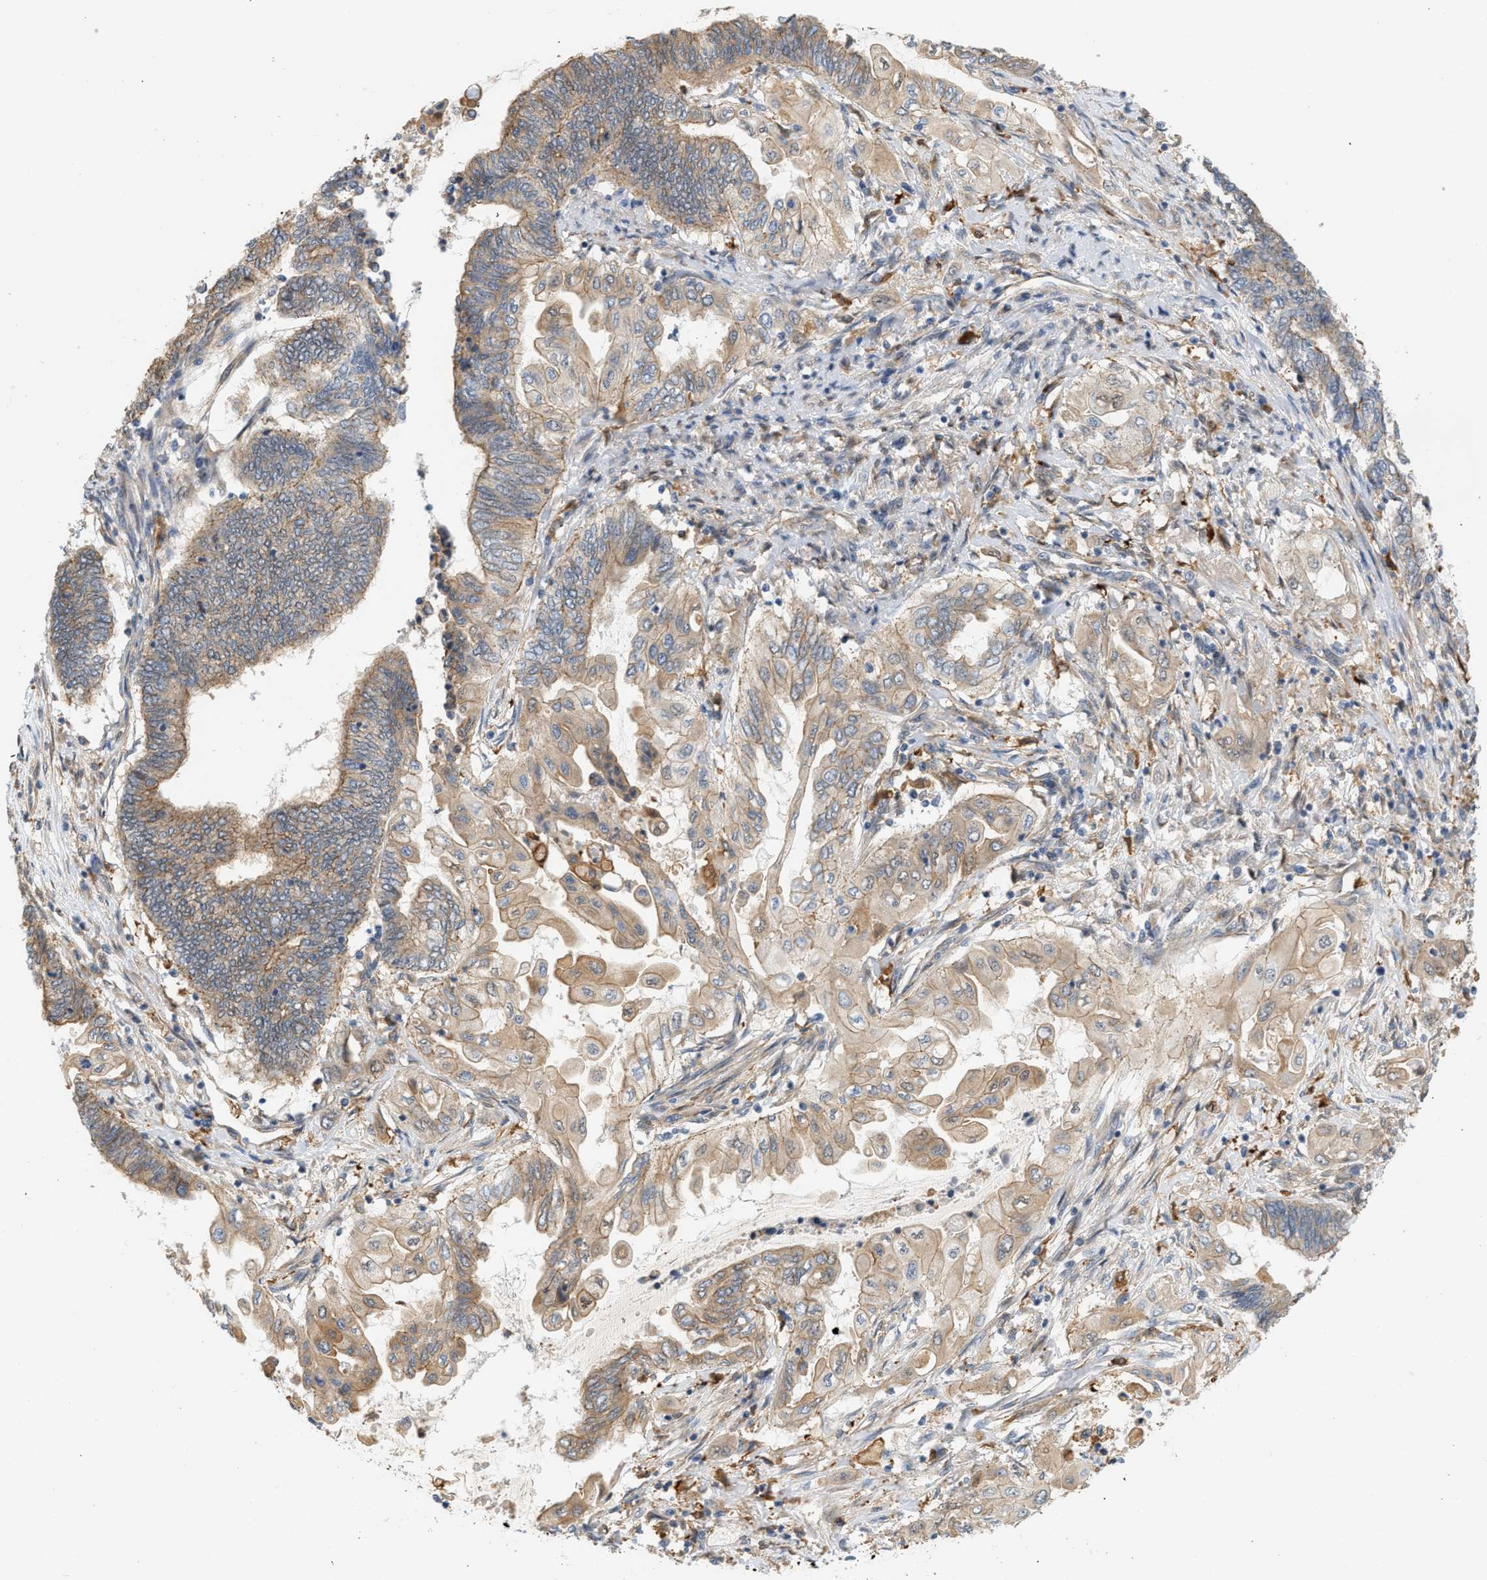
{"staining": {"intensity": "weak", "quantity": ">75%", "location": "cytoplasmic/membranous"}, "tissue": "endometrial cancer", "cell_type": "Tumor cells", "image_type": "cancer", "snomed": [{"axis": "morphology", "description": "Adenocarcinoma, NOS"}, {"axis": "topography", "description": "Uterus"}, {"axis": "topography", "description": "Endometrium"}], "caption": "Weak cytoplasmic/membranous positivity is identified in approximately >75% of tumor cells in adenocarcinoma (endometrial).", "gene": "CTXN1", "patient": {"sex": "female", "age": 70}}